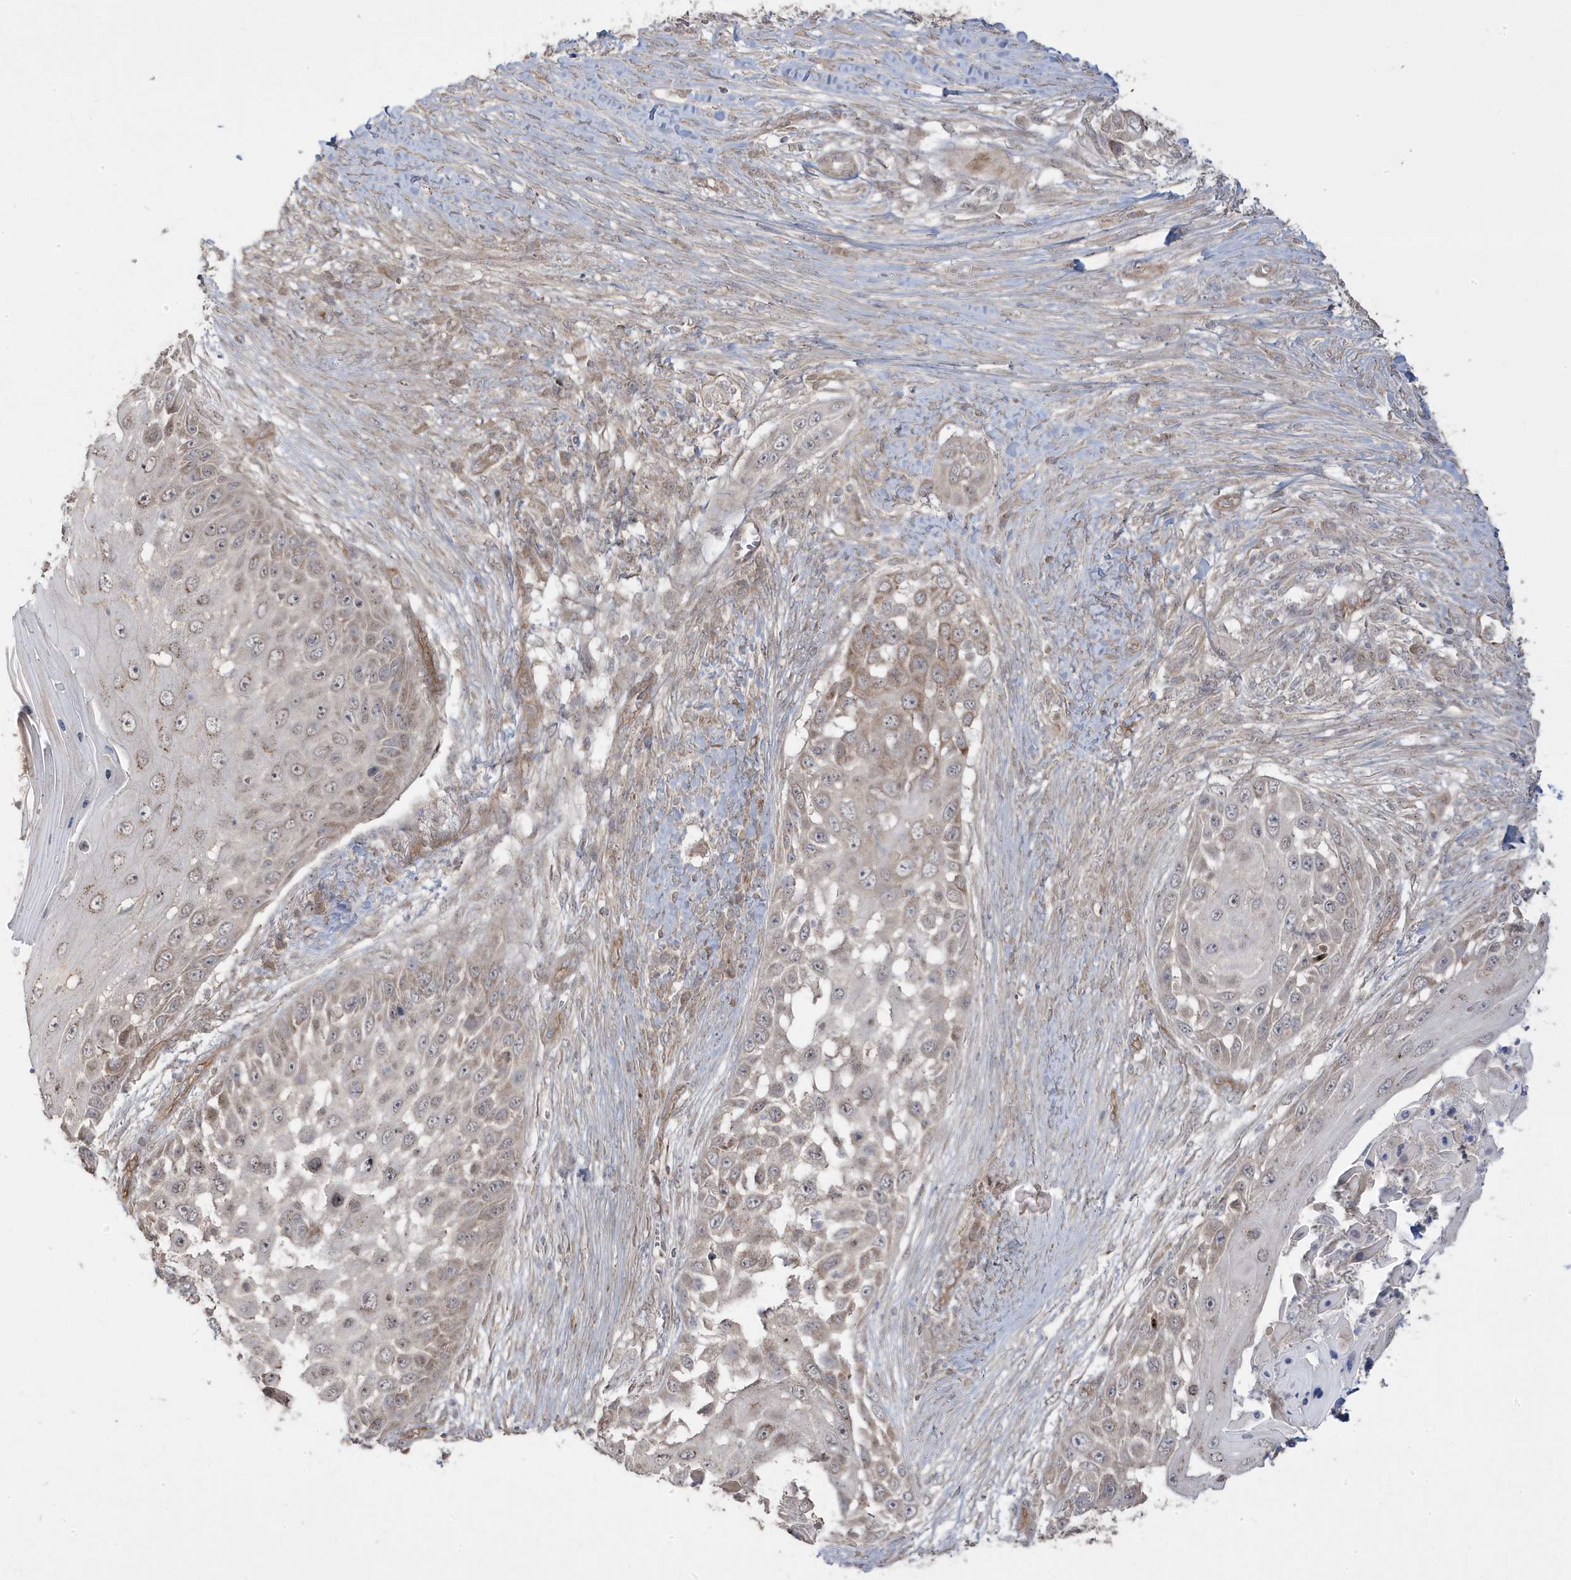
{"staining": {"intensity": "moderate", "quantity": "<25%", "location": "cytoplasmic/membranous"}, "tissue": "skin cancer", "cell_type": "Tumor cells", "image_type": "cancer", "snomed": [{"axis": "morphology", "description": "Squamous cell carcinoma, NOS"}, {"axis": "topography", "description": "Skin"}], "caption": "Squamous cell carcinoma (skin) stained with a brown dye reveals moderate cytoplasmic/membranous positive positivity in about <25% of tumor cells.", "gene": "DNAJC12", "patient": {"sex": "female", "age": 44}}